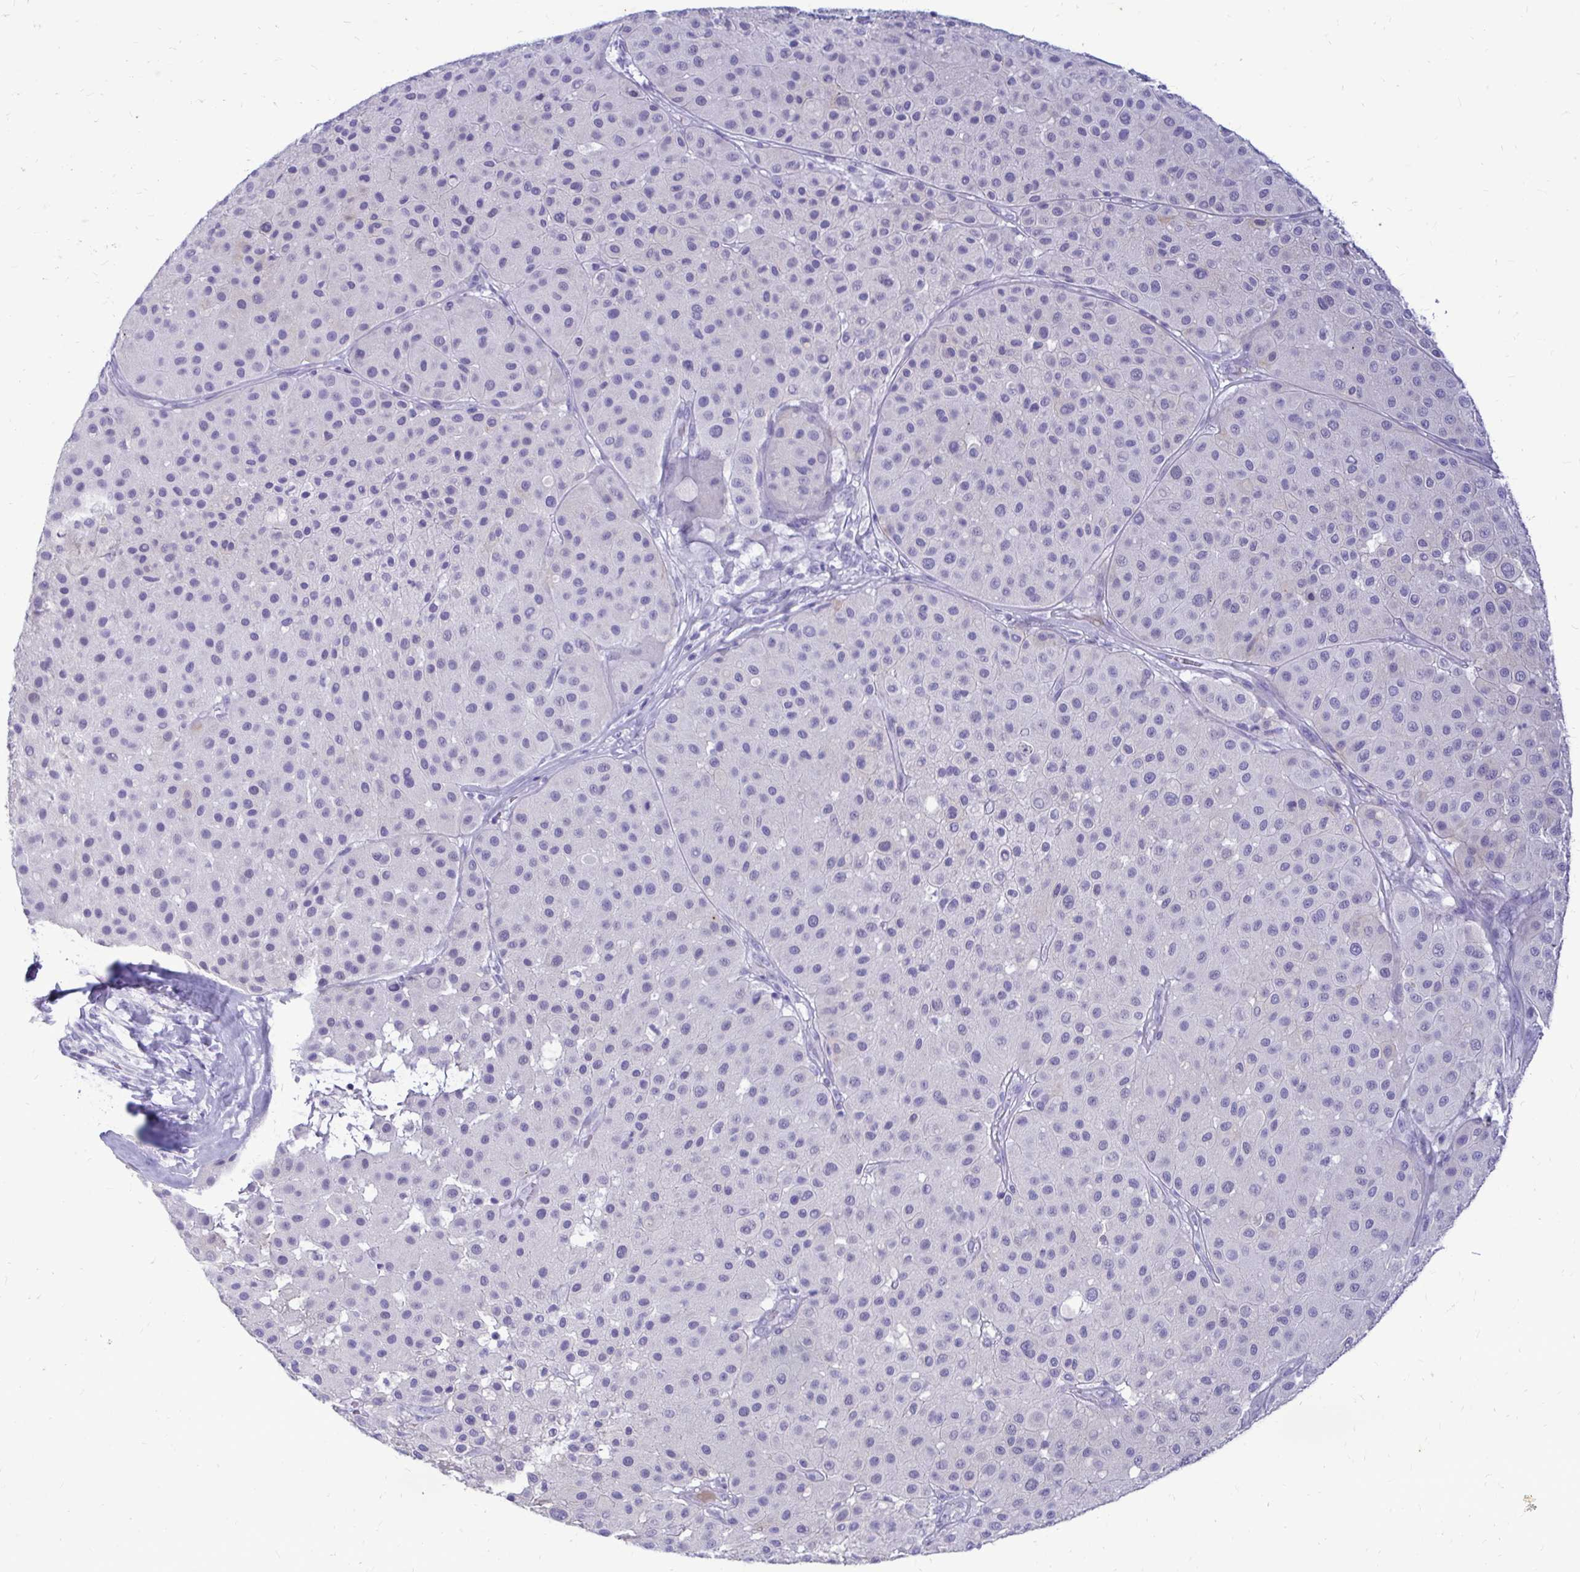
{"staining": {"intensity": "negative", "quantity": "none", "location": "none"}, "tissue": "melanoma", "cell_type": "Tumor cells", "image_type": "cancer", "snomed": [{"axis": "morphology", "description": "Malignant melanoma, Metastatic site"}, {"axis": "topography", "description": "Smooth muscle"}], "caption": "Protein analysis of melanoma displays no significant staining in tumor cells.", "gene": "NANOGNB", "patient": {"sex": "male", "age": 41}}